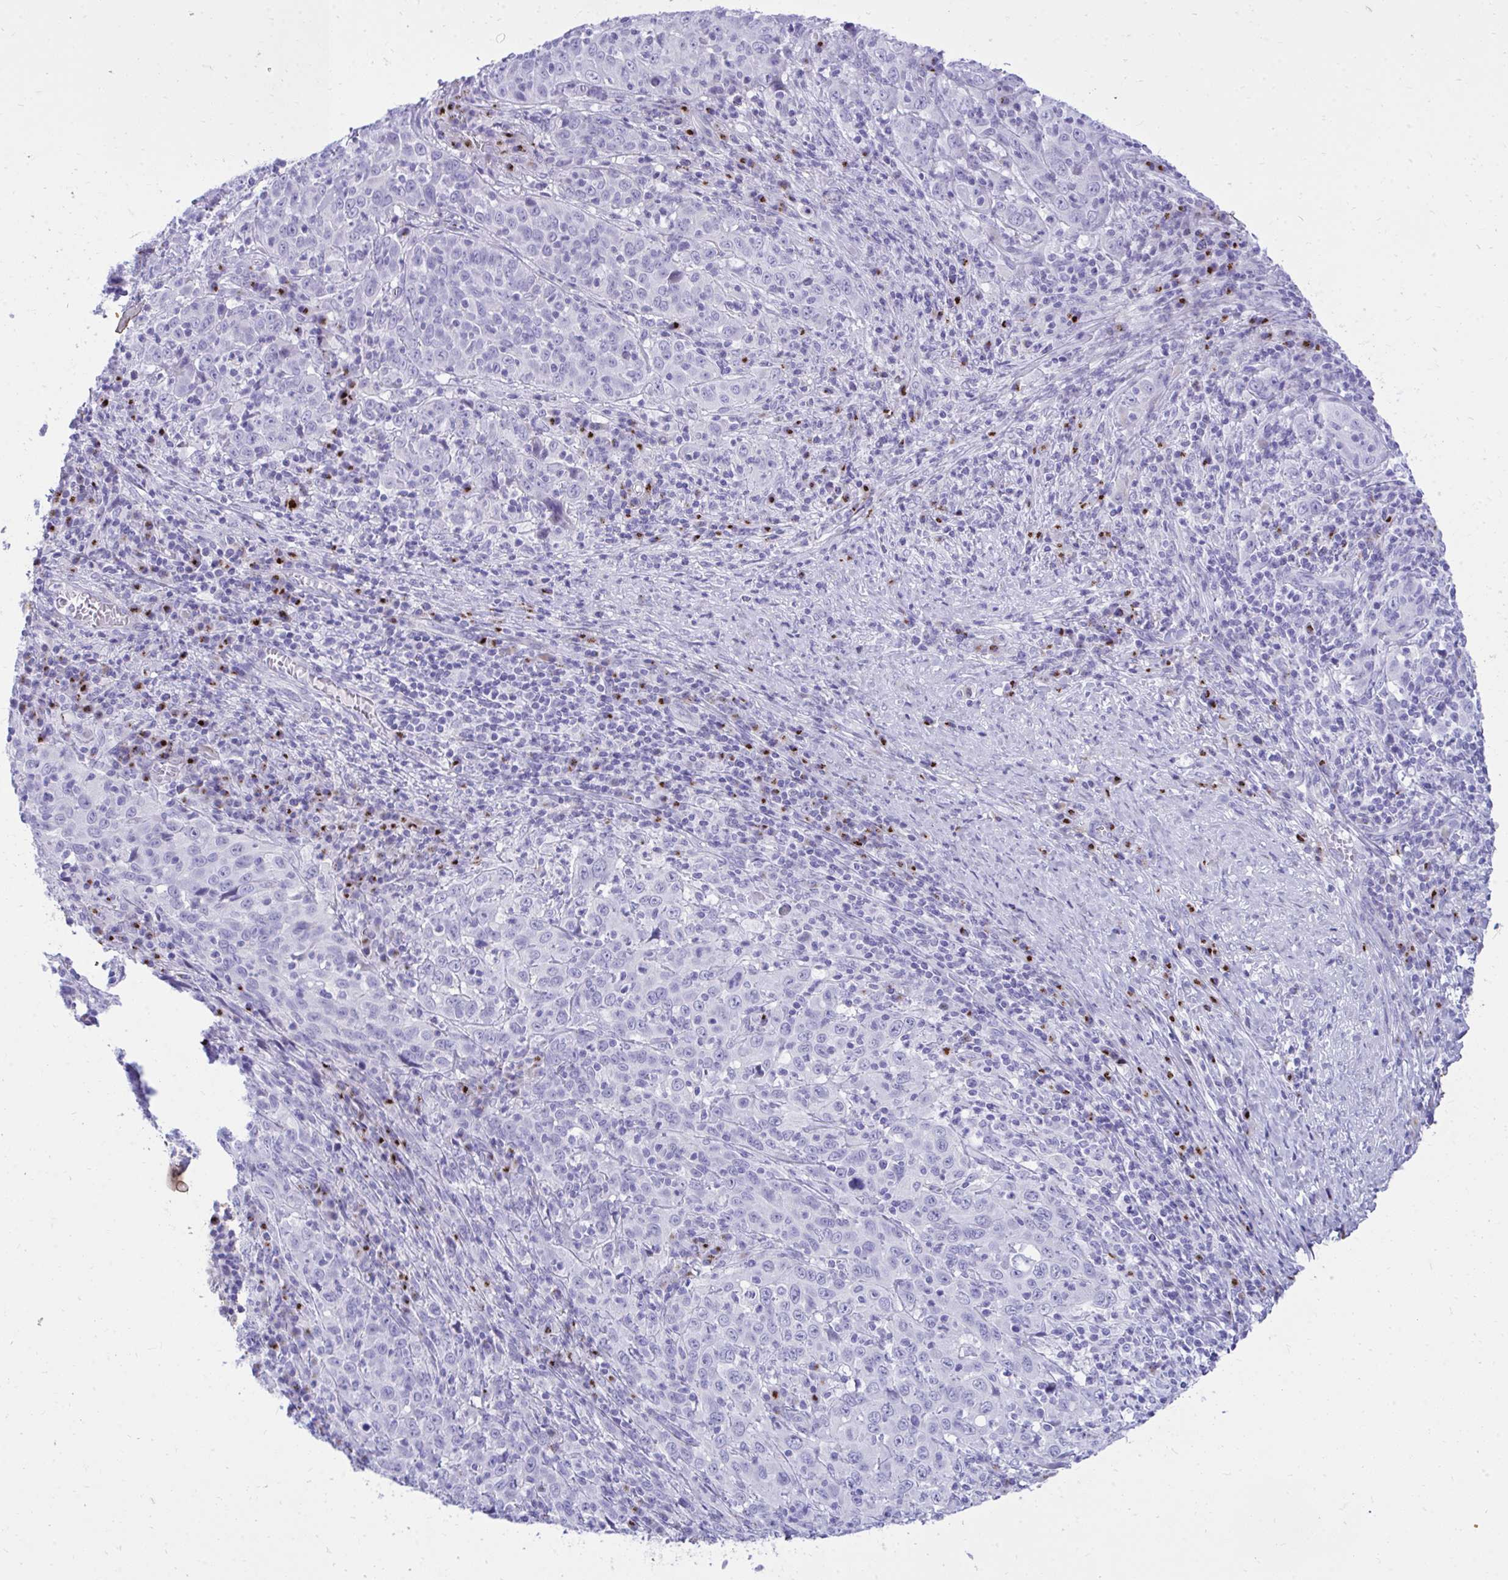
{"staining": {"intensity": "negative", "quantity": "none", "location": "none"}, "tissue": "cervical cancer", "cell_type": "Tumor cells", "image_type": "cancer", "snomed": [{"axis": "morphology", "description": "Squamous cell carcinoma, NOS"}, {"axis": "topography", "description": "Cervix"}], "caption": "Protein analysis of cervical cancer (squamous cell carcinoma) reveals no significant expression in tumor cells.", "gene": "ANKDD1B", "patient": {"sex": "female", "age": 46}}